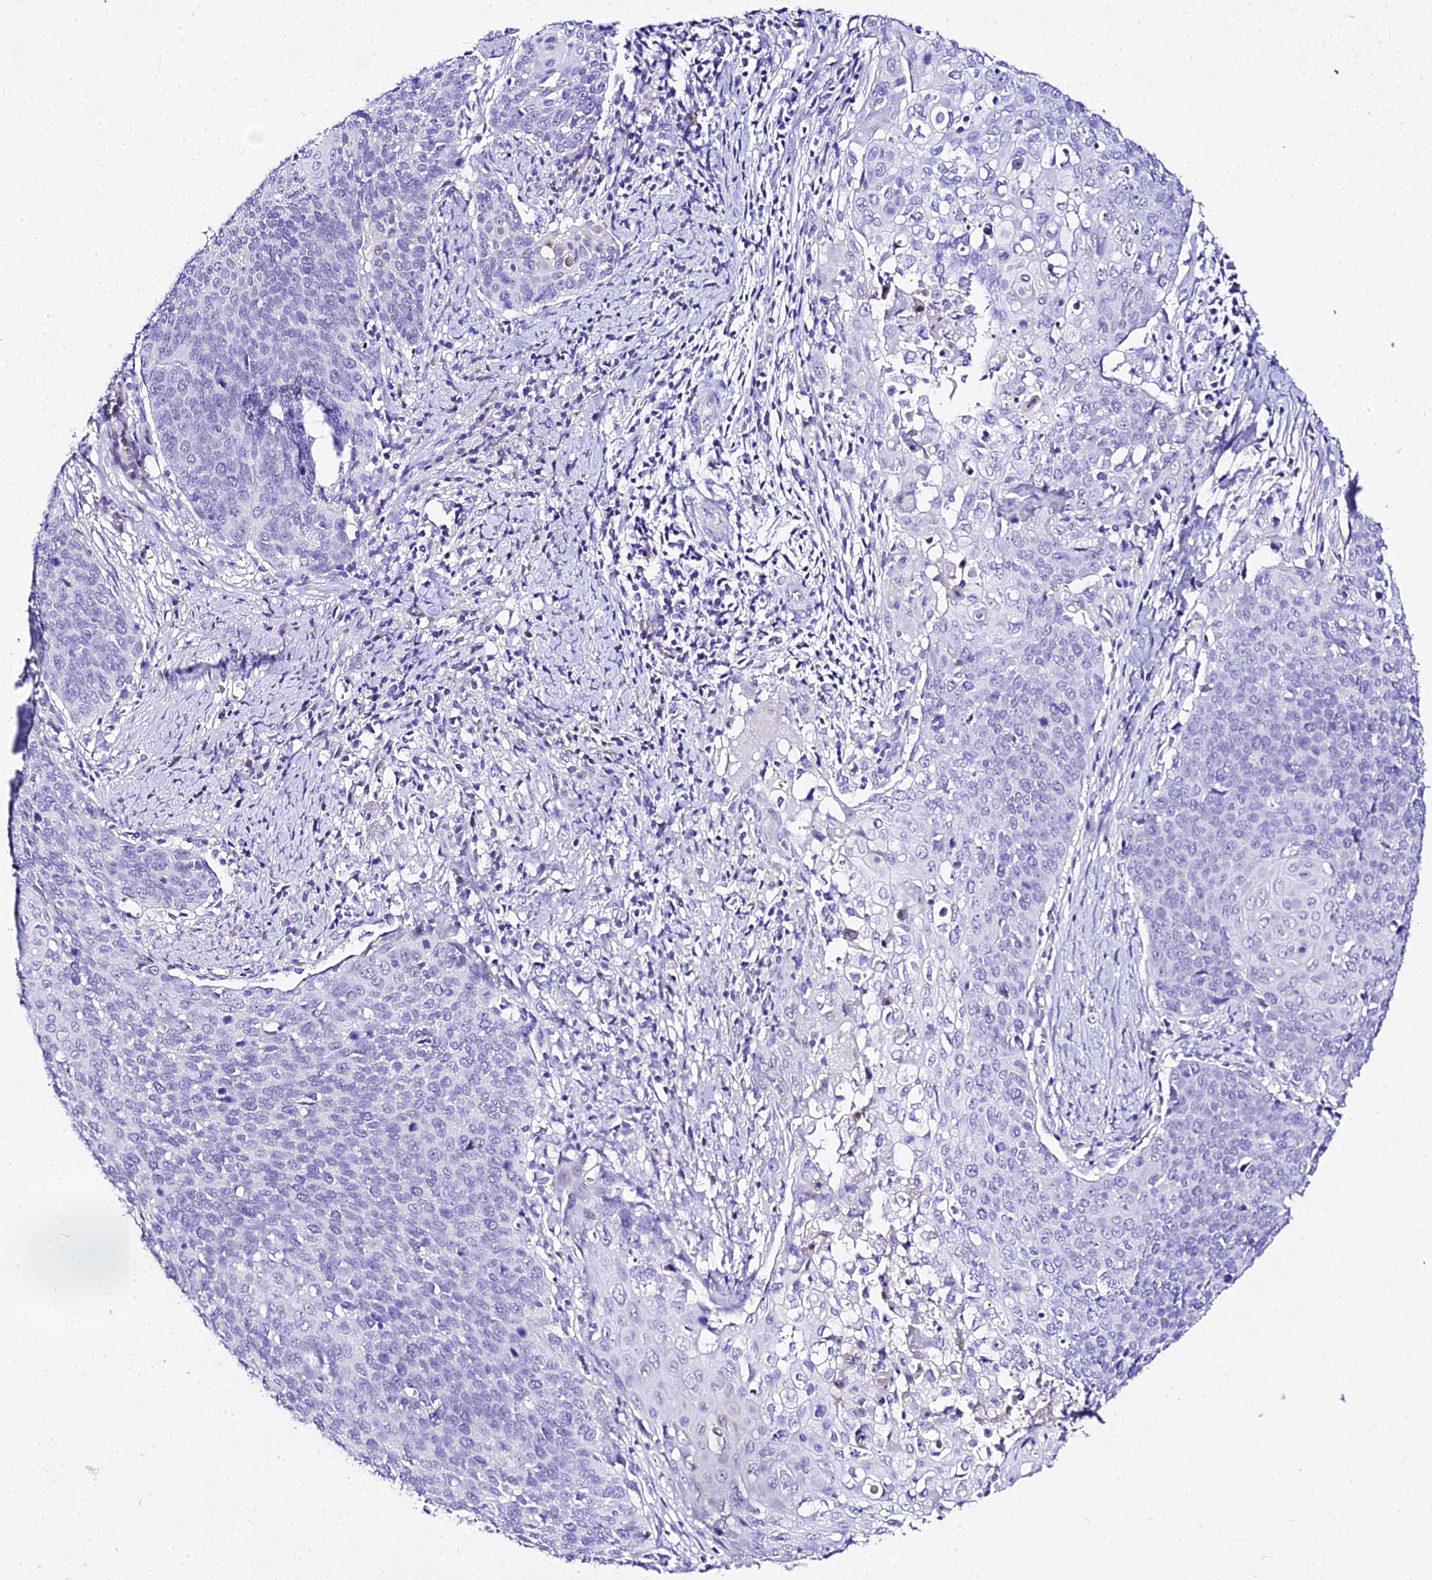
{"staining": {"intensity": "negative", "quantity": "none", "location": "none"}, "tissue": "cervical cancer", "cell_type": "Tumor cells", "image_type": "cancer", "snomed": [{"axis": "morphology", "description": "Squamous cell carcinoma, NOS"}, {"axis": "topography", "description": "Cervix"}], "caption": "DAB immunohistochemical staining of human cervical squamous cell carcinoma shows no significant expression in tumor cells. Brightfield microscopy of IHC stained with DAB (brown) and hematoxylin (blue), captured at high magnification.", "gene": "DEFB106A", "patient": {"sex": "female", "age": 39}}